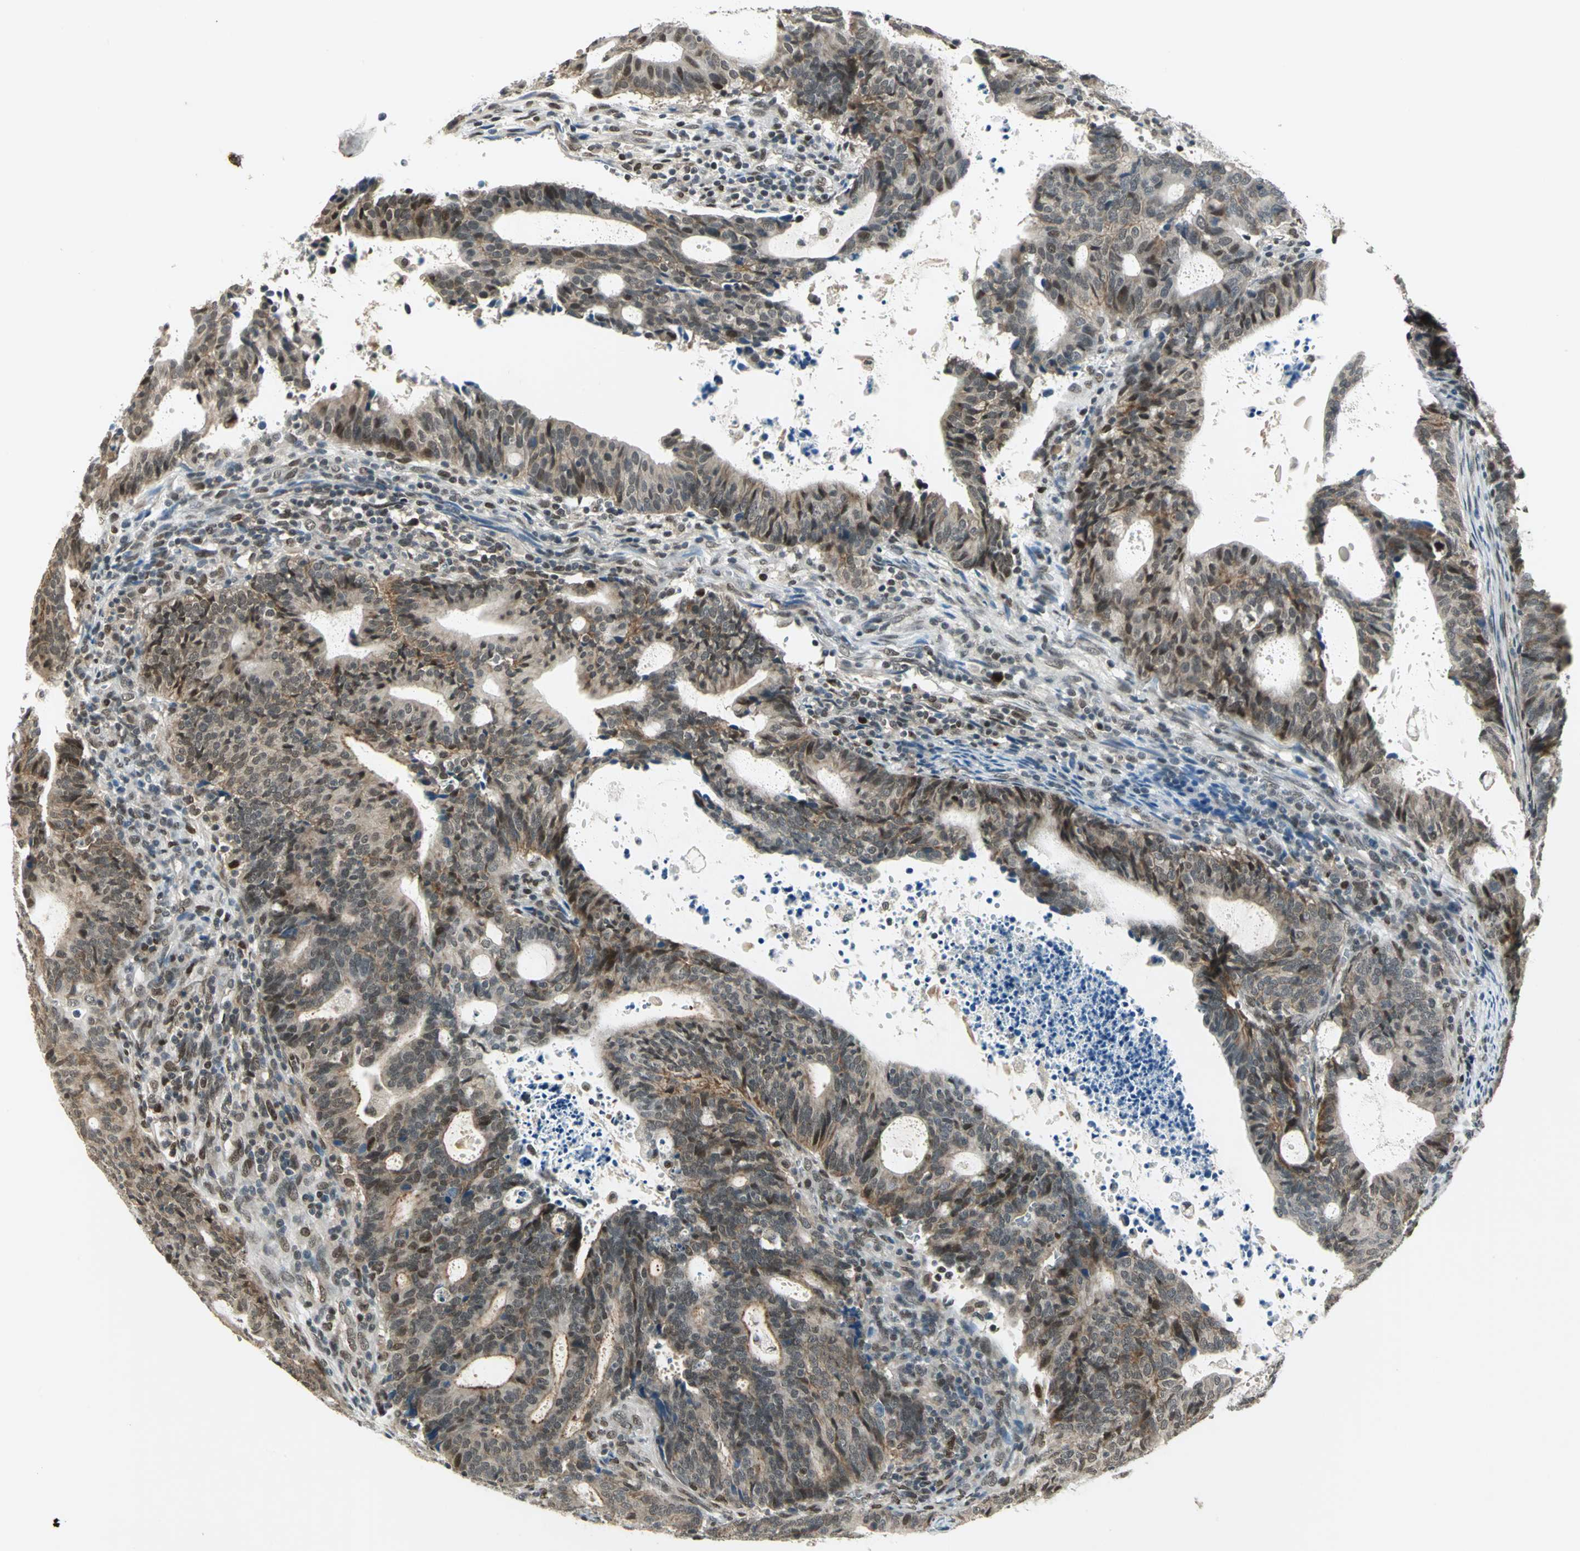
{"staining": {"intensity": "moderate", "quantity": "25%-75%", "location": "cytoplasmic/membranous,nuclear"}, "tissue": "endometrial cancer", "cell_type": "Tumor cells", "image_type": "cancer", "snomed": [{"axis": "morphology", "description": "Adenocarcinoma, NOS"}, {"axis": "topography", "description": "Uterus"}], "caption": "Immunohistochemical staining of endometrial adenocarcinoma reveals medium levels of moderate cytoplasmic/membranous and nuclear staining in approximately 25%-75% of tumor cells.", "gene": "RAD17", "patient": {"sex": "female", "age": 83}}